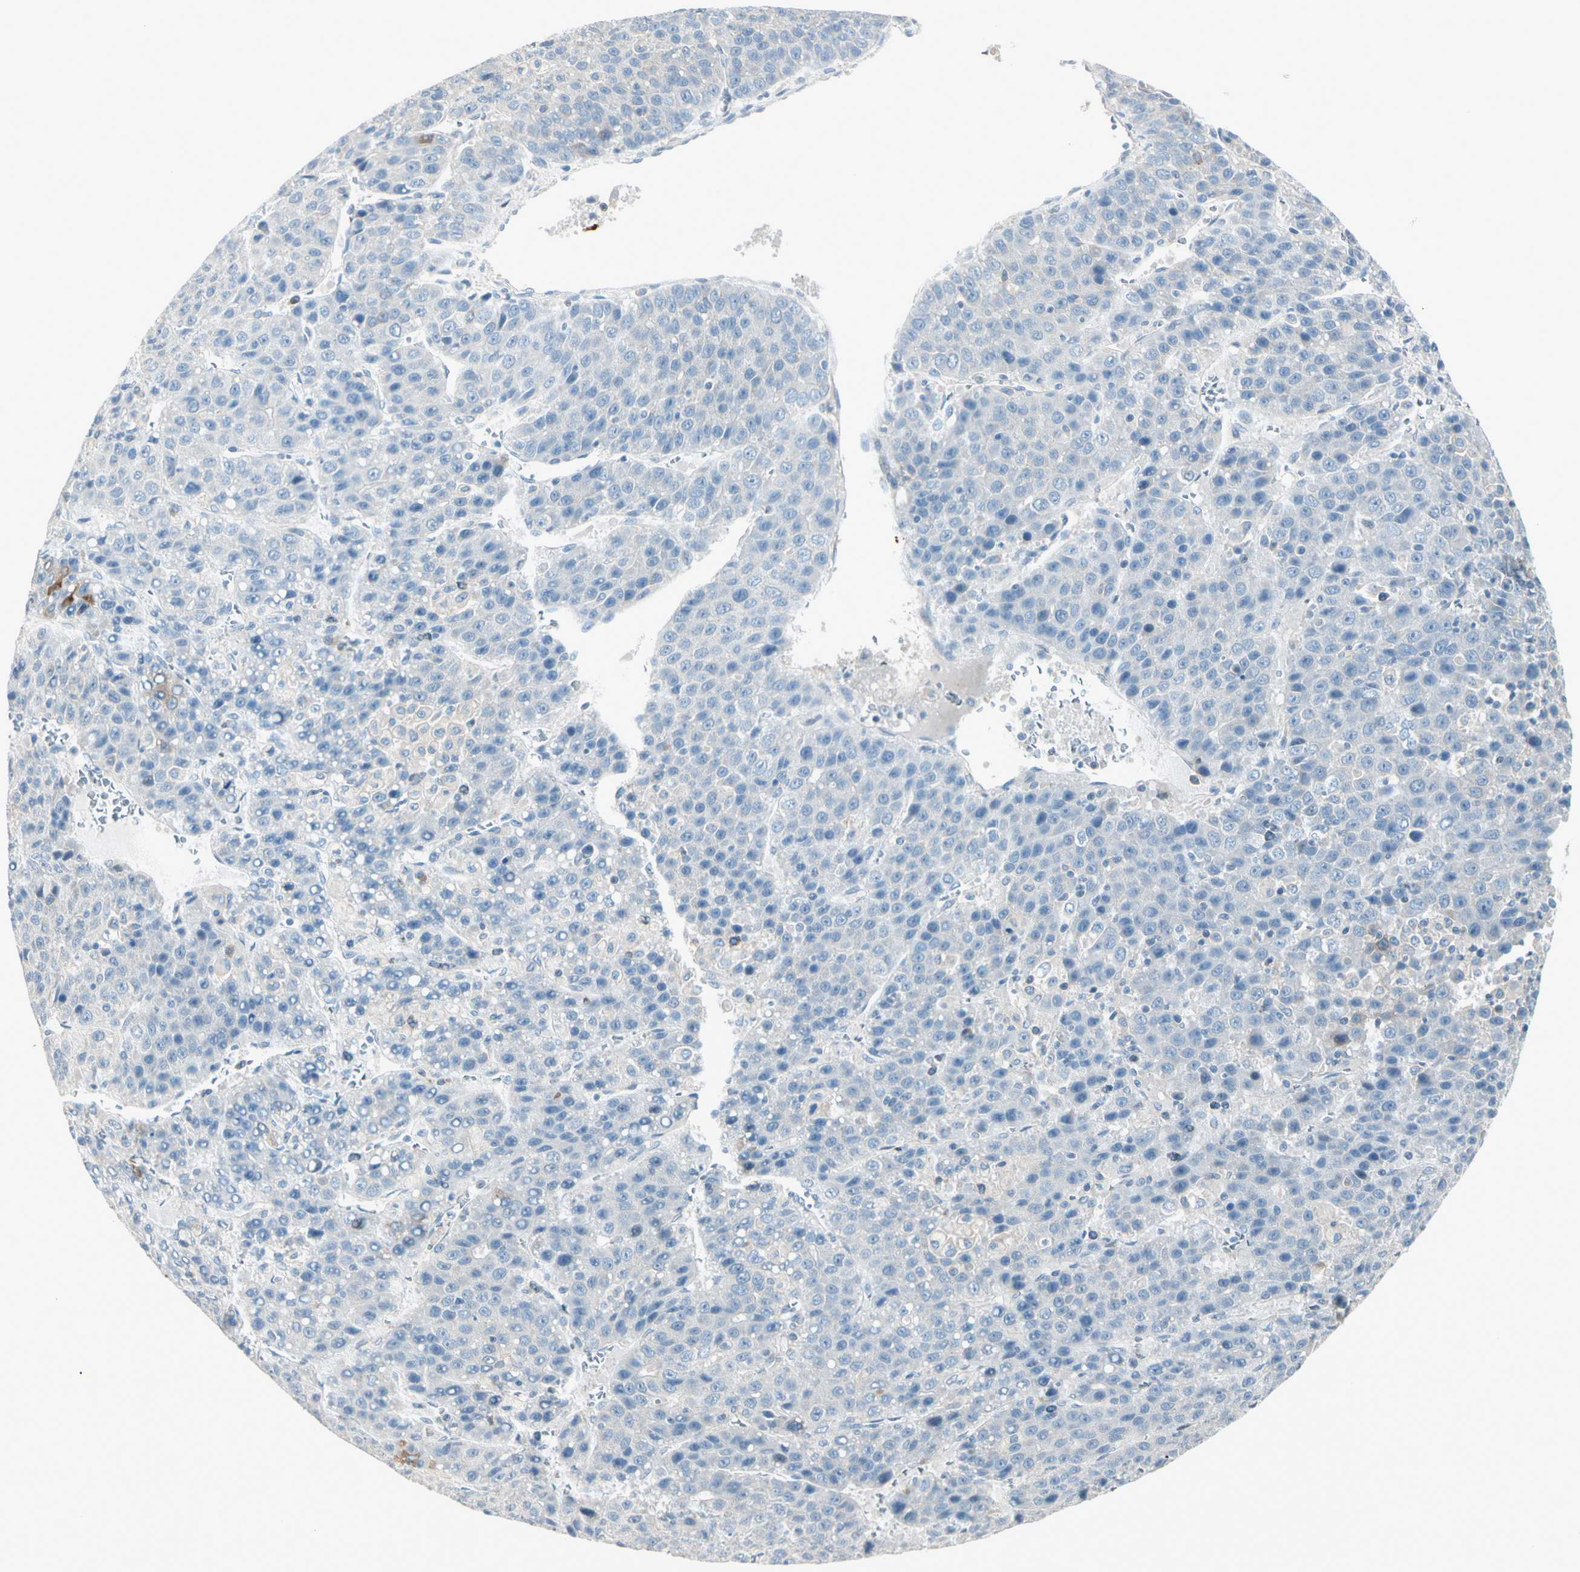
{"staining": {"intensity": "negative", "quantity": "none", "location": "none"}, "tissue": "liver cancer", "cell_type": "Tumor cells", "image_type": "cancer", "snomed": [{"axis": "morphology", "description": "Carcinoma, Hepatocellular, NOS"}, {"axis": "topography", "description": "Liver"}], "caption": "This photomicrograph is of hepatocellular carcinoma (liver) stained with IHC to label a protein in brown with the nuclei are counter-stained blue. There is no staining in tumor cells. The staining is performed using DAB brown chromogen with nuclei counter-stained in using hematoxylin.", "gene": "CYP2E1", "patient": {"sex": "female", "age": 53}}